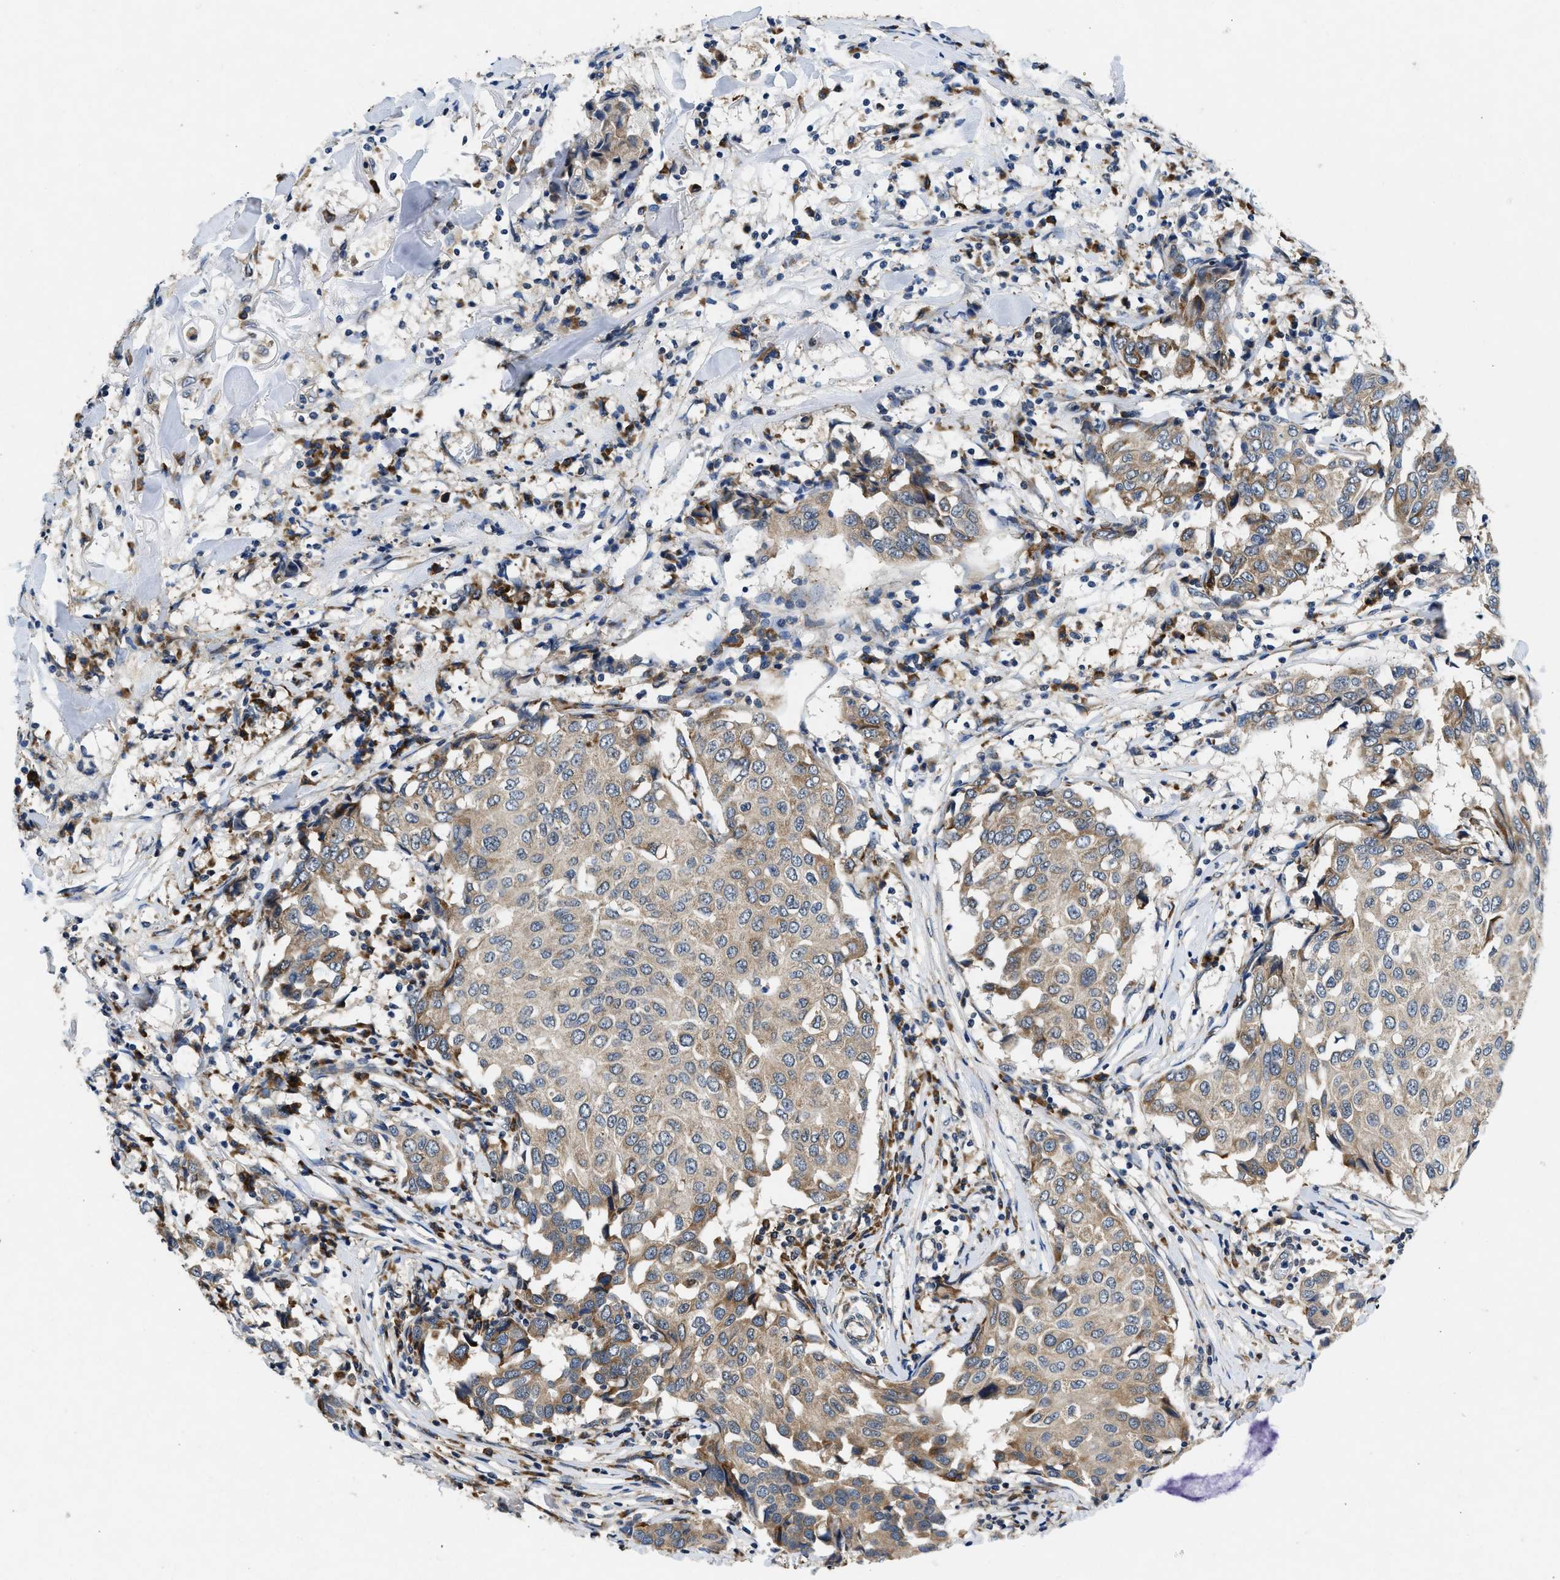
{"staining": {"intensity": "moderate", "quantity": ">75%", "location": "cytoplasmic/membranous"}, "tissue": "breast cancer", "cell_type": "Tumor cells", "image_type": "cancer", "snomed": [{"axis": "morphology", "description": "Duct carcinoma"}, {"axis": "topography", "description": "Breast"}], "caption": "The photomicrograph demonstrates staining of breast cancer, revealing moderate cytoplasmic/membranous protein staining (brown color) within tumor cells.", "gene": "PA2G4", "patient": {"sex": "female", "age": 80}}